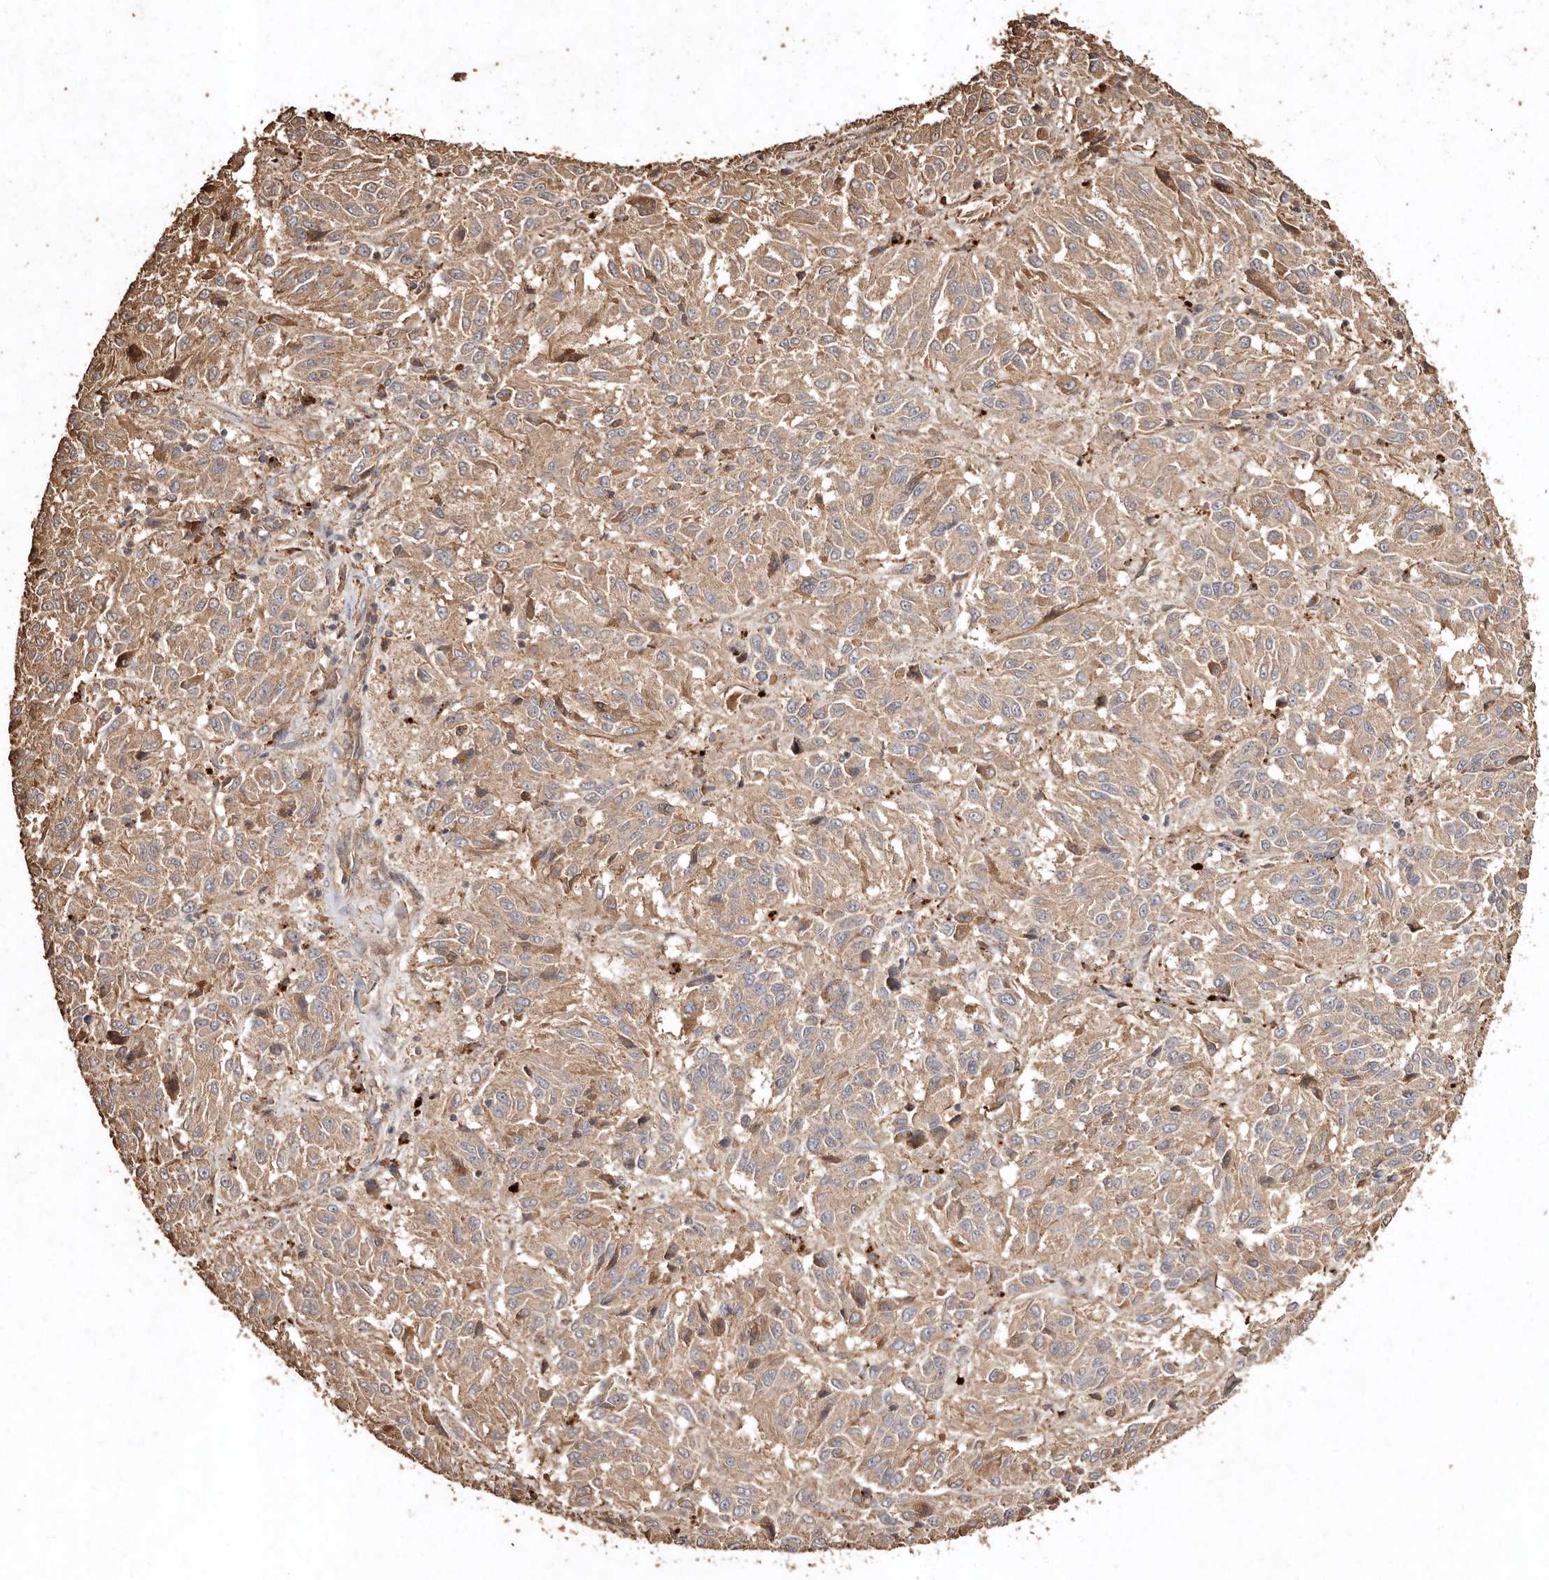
{"staining": {"intensity": "moderate", "quantity": ">75%", "location": "cytoplasmic/membranous"}, "tissue": "melanoma", "cell_type": "Tumor cells", "image_type": "cancer", "snomed": [{"axis": "morphology", "description": "Malignant melanoma, Metastatic site"}, {"axis": "topography", "description": "Lung"}], "caption": "High-power microscopy captured an IHC histopathology image of melanoma, revealing moderate cytoplasmic/membranous staining in about >75% of tumor cells.", "gene": "FARS2", "patient": {"sex": "male", "age": 64}}